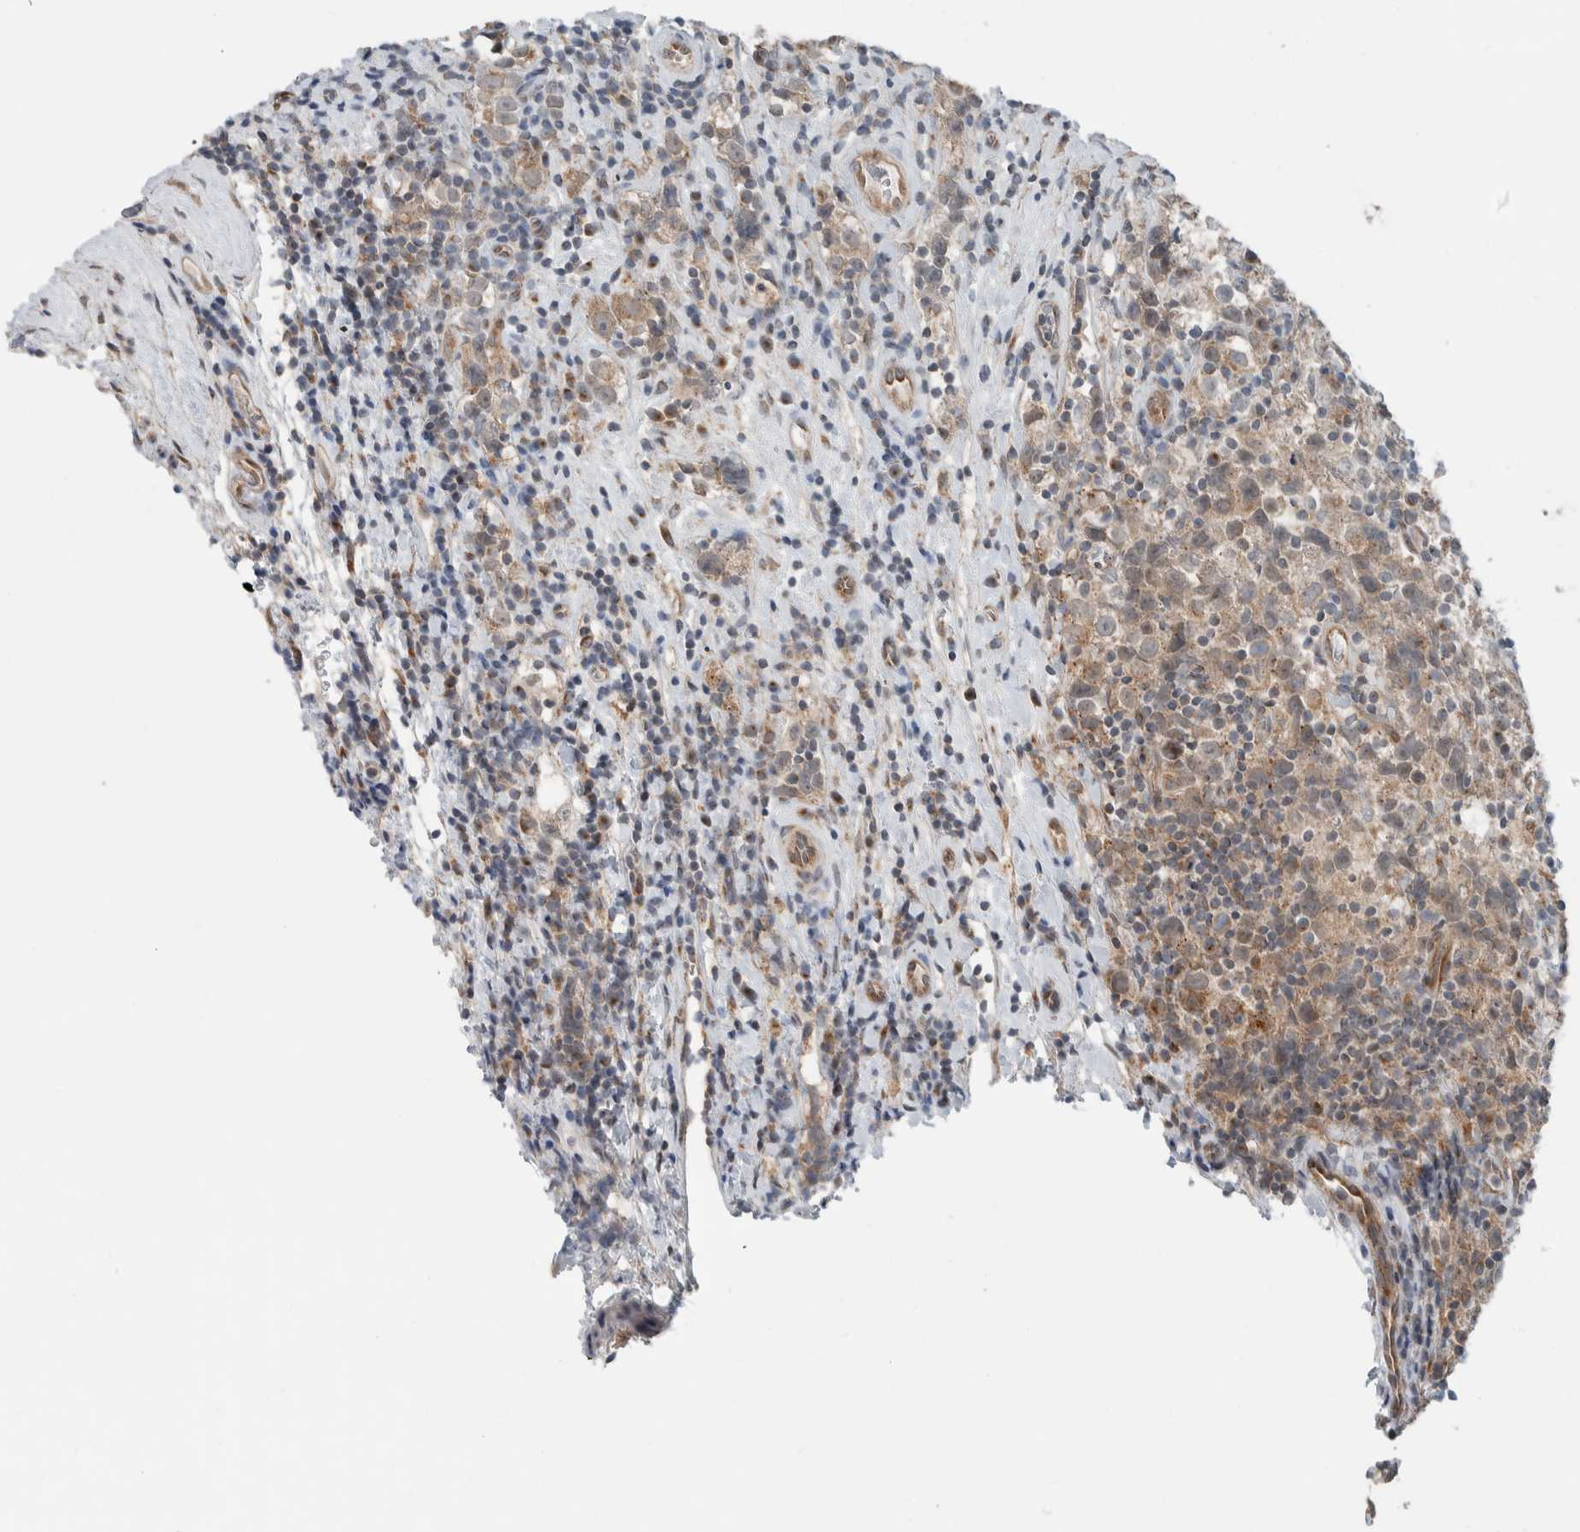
{"staining": {"intensity": "weak", "quantity": ">75%", "location": "cytoplasmic/membranous"}, "tissue": "testis cancer", "cell_type": "Tumor cells", "image_type": "cancer", "snomed": [{"axis": "morphology", "description": "Normal tissue, NOS"}, {"axis": "morphology", "description": "Seminoma, NOS"}, {"axis": "topography", "description": "Testis"}], "caption": "Approximately >75% of tumor cells in human testis cancer exhibit weak cytoplasmic/membranous protein positivity as visualized by brown immunohistochemical staining.", "gene": "RERE", "patient": {"sex": "male", "age": 43}}